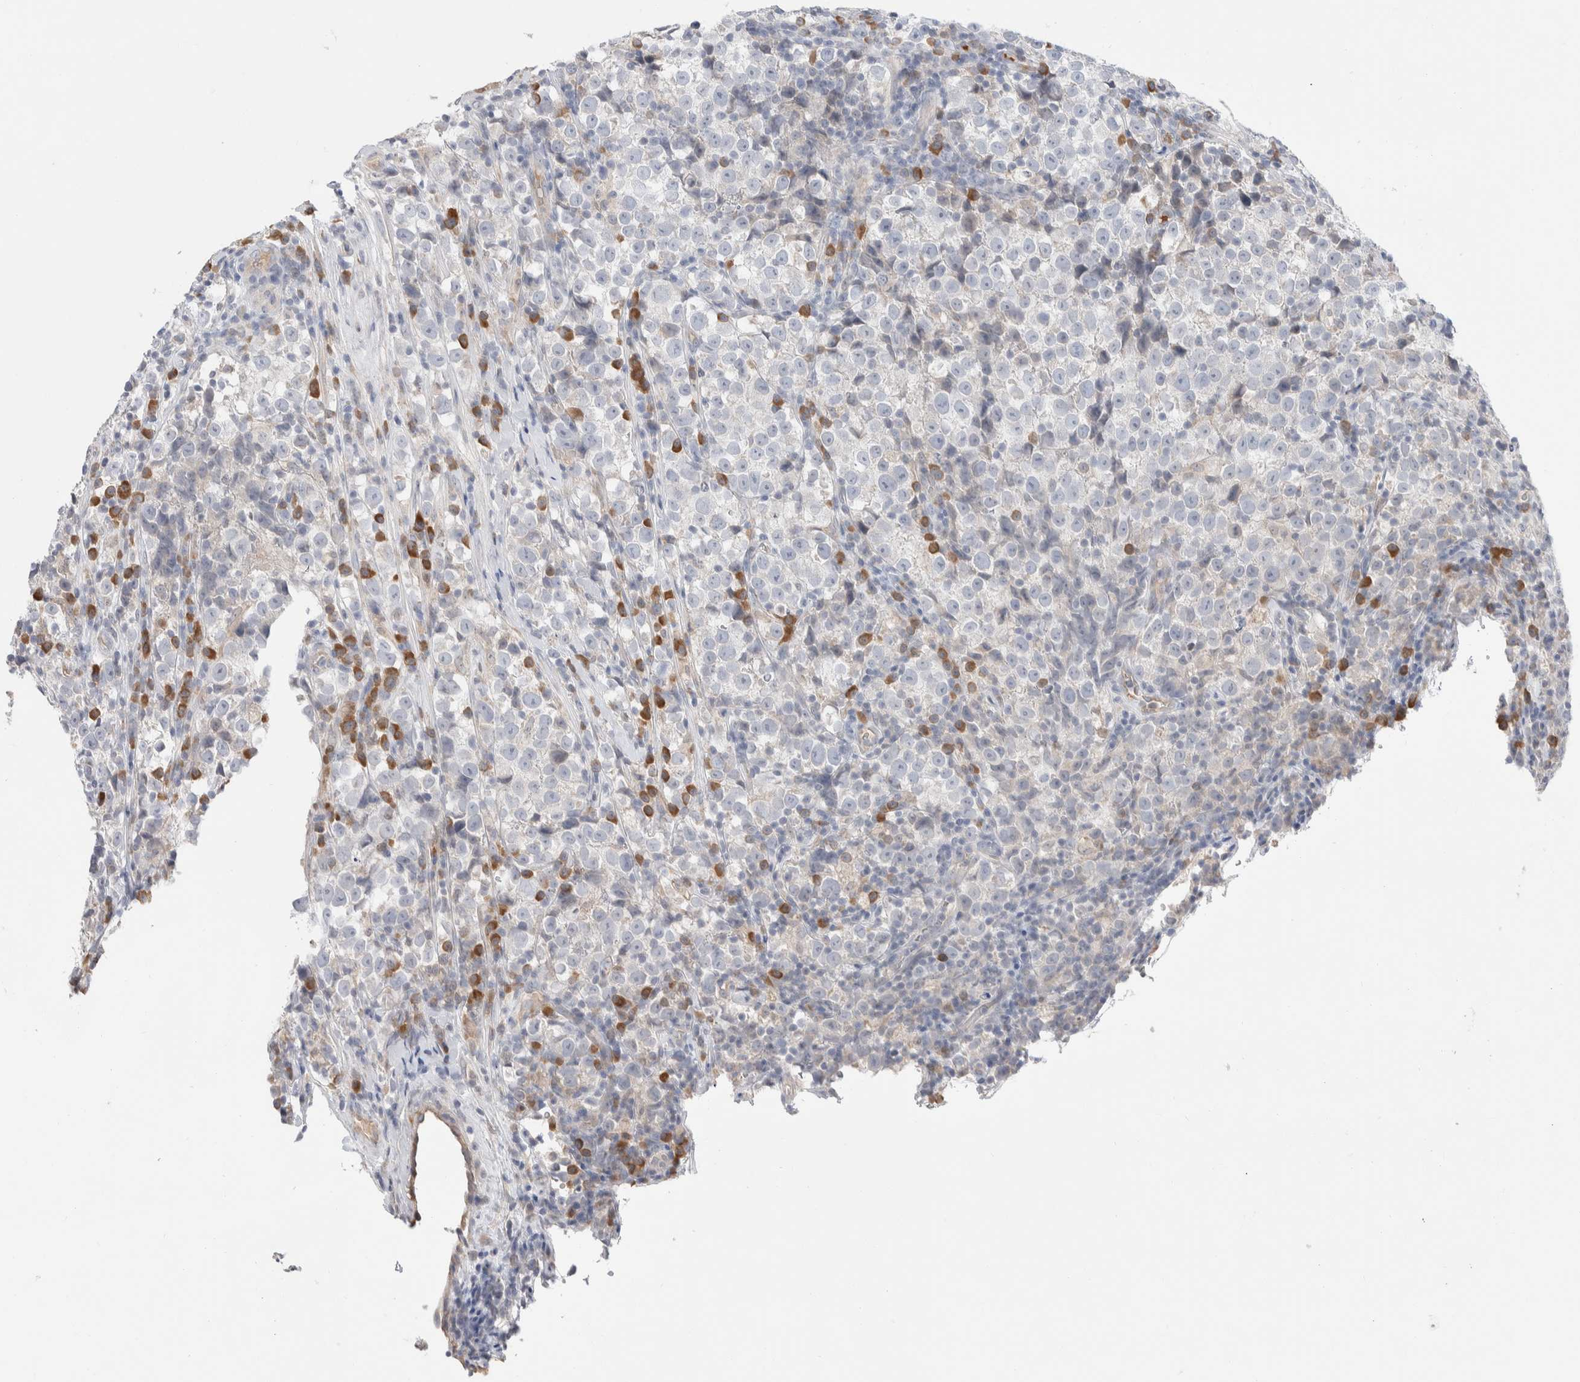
{"staining": {"intensity": "negative", "quantity": "none", "location": "none"}, "tissue": "testis cancer", "cell_type": "Tumor cells", "image_type": "cancer", "snomed": [{"axis": "morphology", "description": "Normal tissue, NOS"}, {"axis": "morphology", "description": "Seminoma, NOS"}, {"axis": "topography", "description": "Testis"}], "caption": "Immunohistochemical staining of human seminoma (testis) shows no significant expression in tumor cells. (DAB (3,3'-diaminobenzidine) immunohistochemistry with hematoxylin counter stain).", "gene": "RUSF1", "patient": {"sex": "male", "age": 43}}